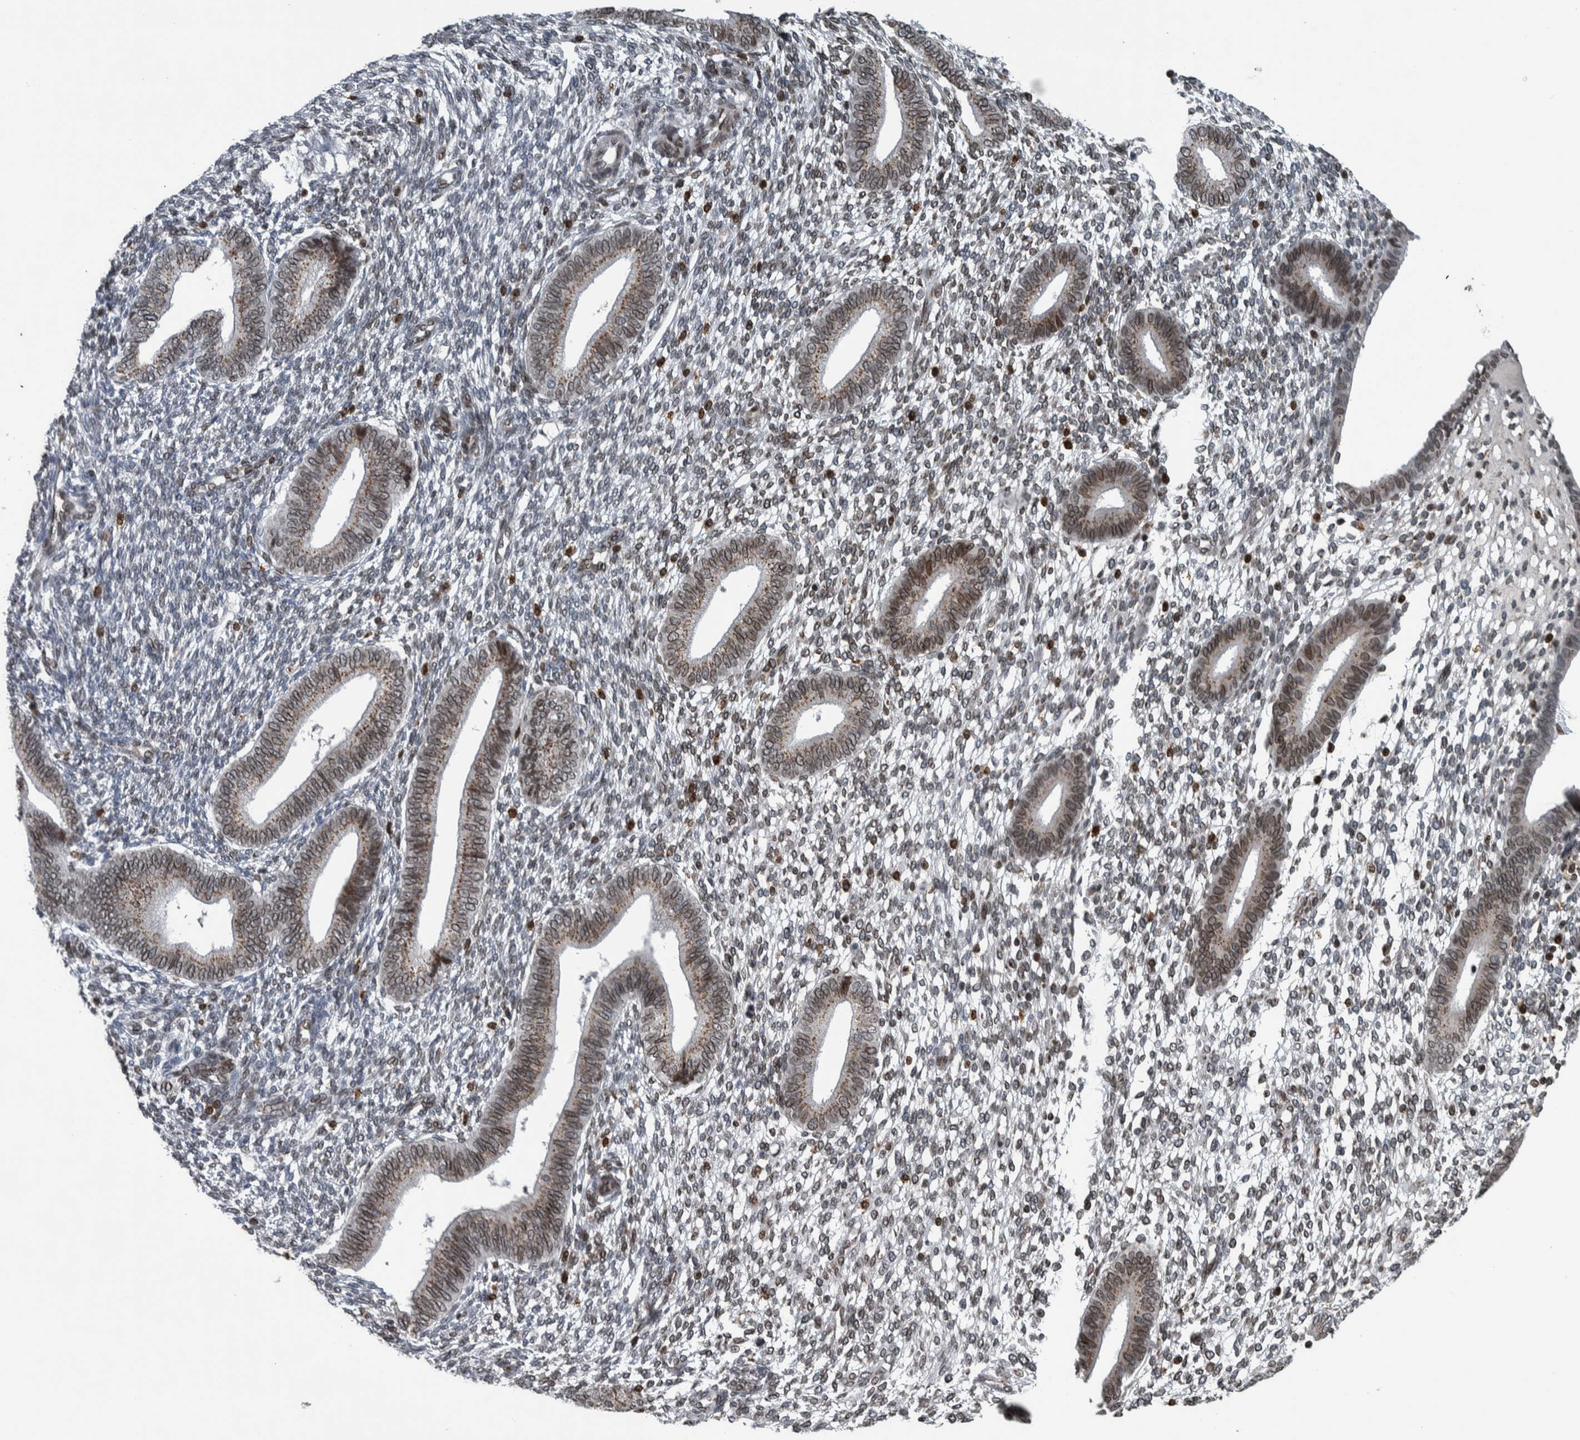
{"staining": {"intensity": "moderate", "quantity": "25%-75%", "location": "cytoplasmic/membranous,nuclear"}, "tissue": "endometrium", "cell_type": "Cells in endometrial stroma", "image_type": "normal", "snomed": [{"axis": "morphology", "description": "Normal tissue, NOS"}, {"axis": "topography", "description": "Endometrium"}], "caption": "Brown immunohistochemical staining in normal endometrium exhibits moderate cytoplasmic/membranous,nuclear staining in approximately 25%-75% of cells in endometrial stroma. (Stains: DAB in brown, nuclei in blue, Microscopy: brightfield microscopy at high magnification).", "gene": "FAM135B", "patient": {"sex": "female", "age": 46}}